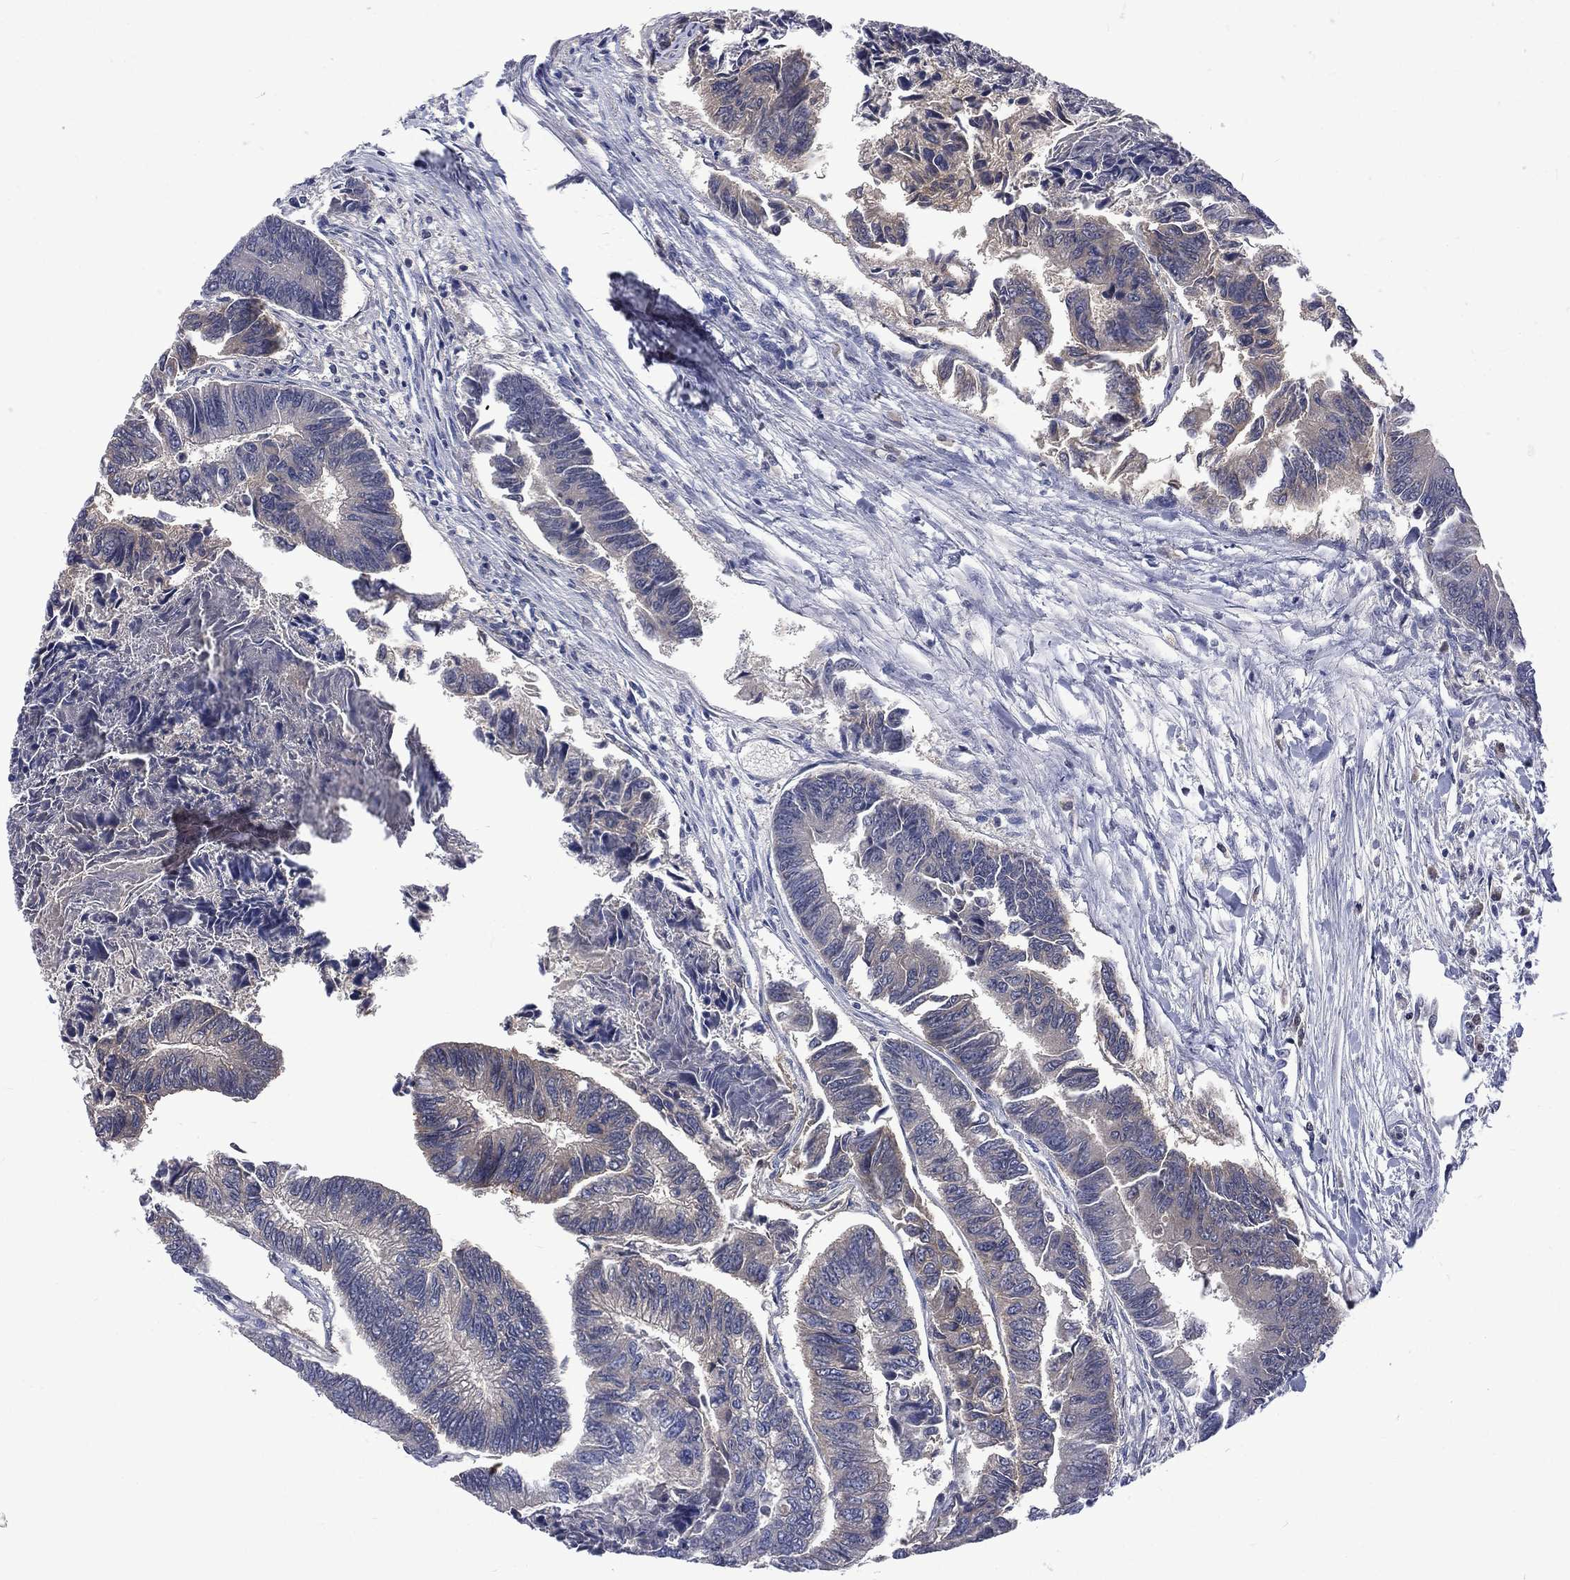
{"staining": {"intensity": "negative", "quantity": "none", "location": "none"}, "tissue": "colorectal cancer", "cell_type": "Tumor cells", "image_type": "cancer", "snomed": [{"axis": "morphology", "description": "Adenocarcinoma, NOS"}, {"axis": "topography", "description": "Colon"}], "caption": "Tumor cells show no significant protein expression in adenocarcinoma (colorectal). (Immunohistochemistry, brightfield microscopy, high magnification).", "gene": "CA12", "patient": {"sex": "female", "age": 65}}